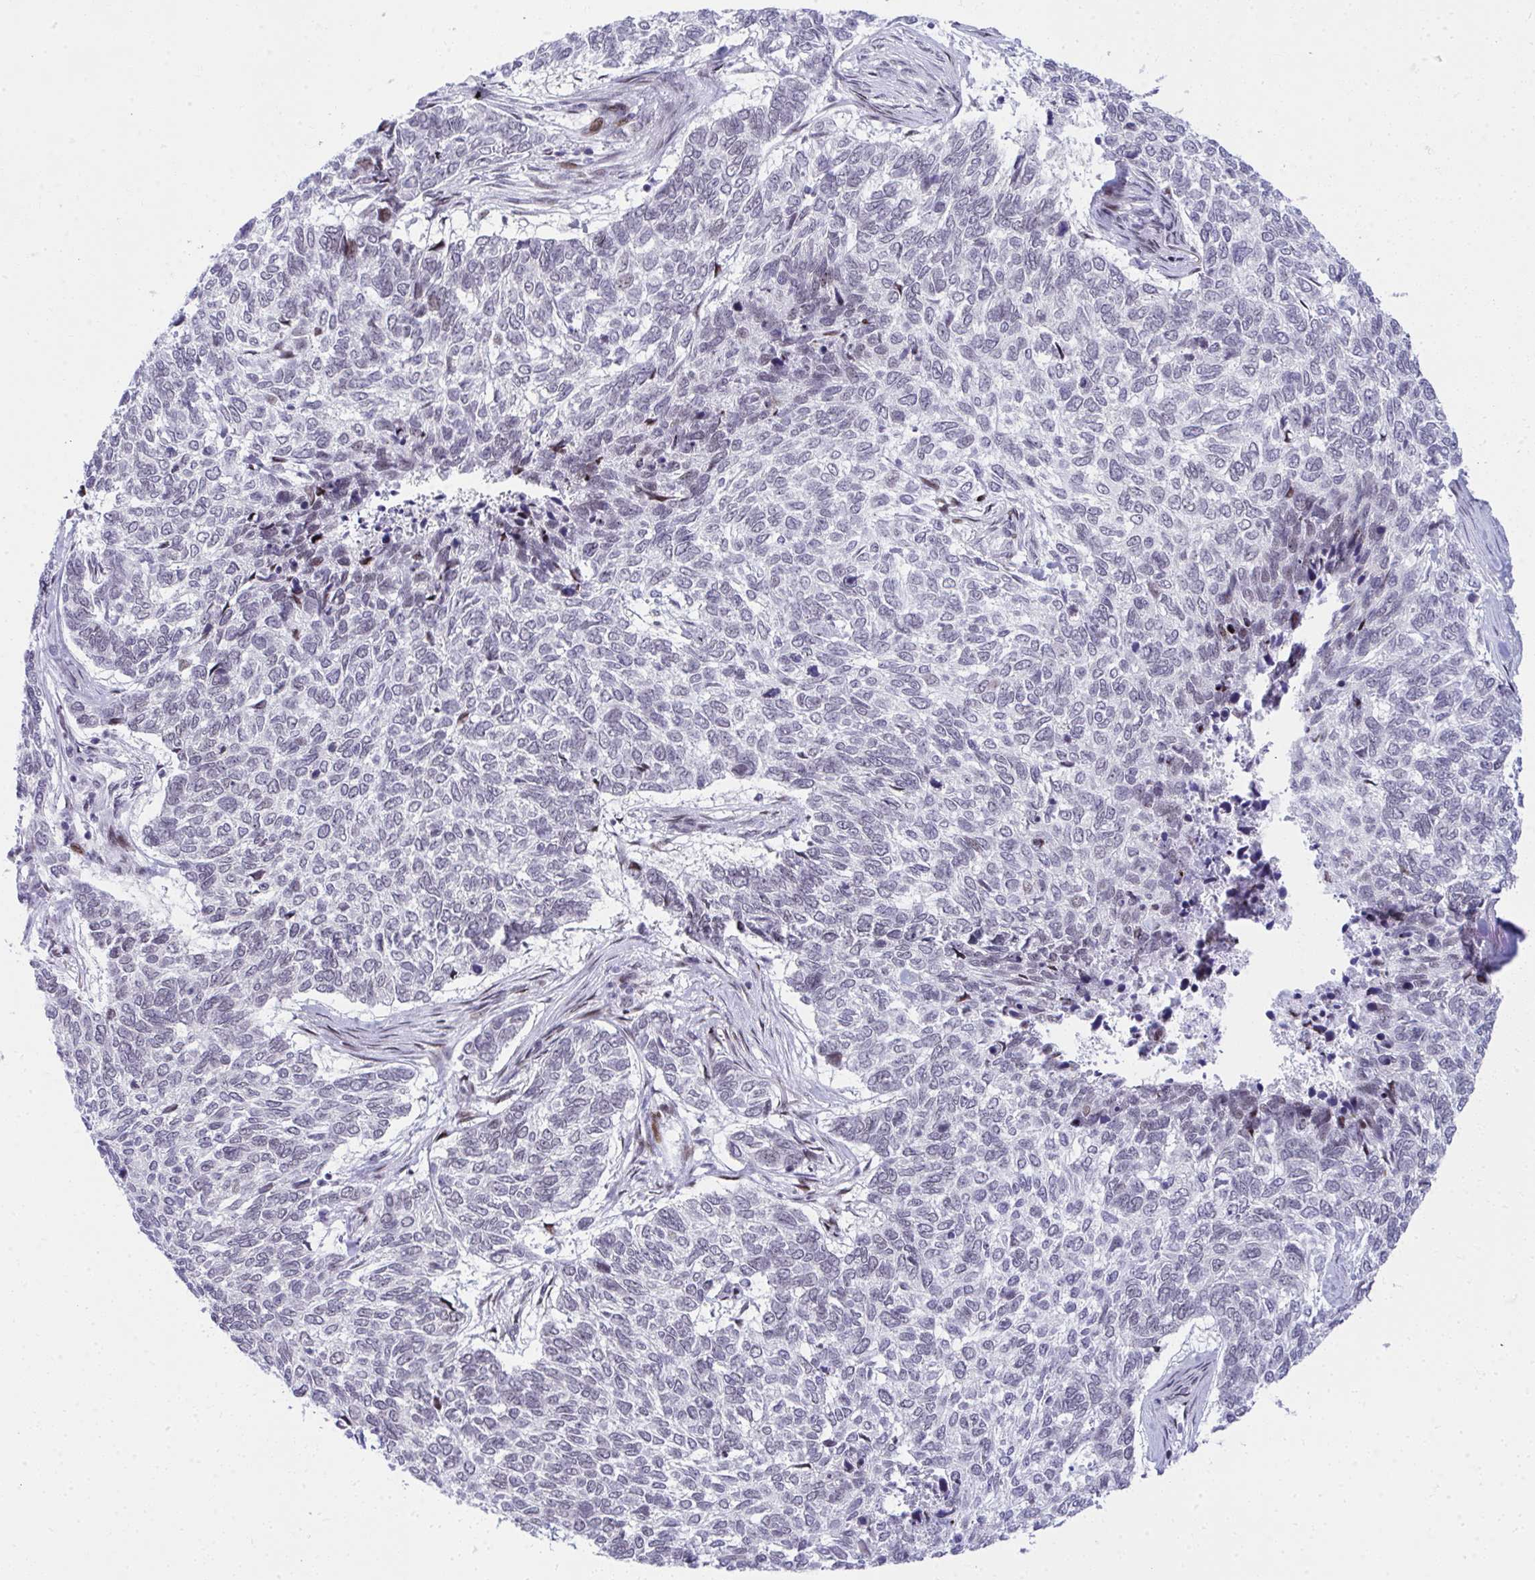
{"staining": {"intensity": "weak", "quantity": "<25%", "location": "nuclear"}, "tissue": "skin cancer", "cell_type": "Tumor cells", "image_type": "cancer", "snomed": [{"axis": "morphology", "description": "Basal cell carcinoma"}, {"axis": "topography", "description": "Skin"}], "caption": "Tumor cells show no significant protein expression in skin cancer (basal cell carcinoma).", "gene": "GLDN", "patient": {"sex": "female", "age": 65}}